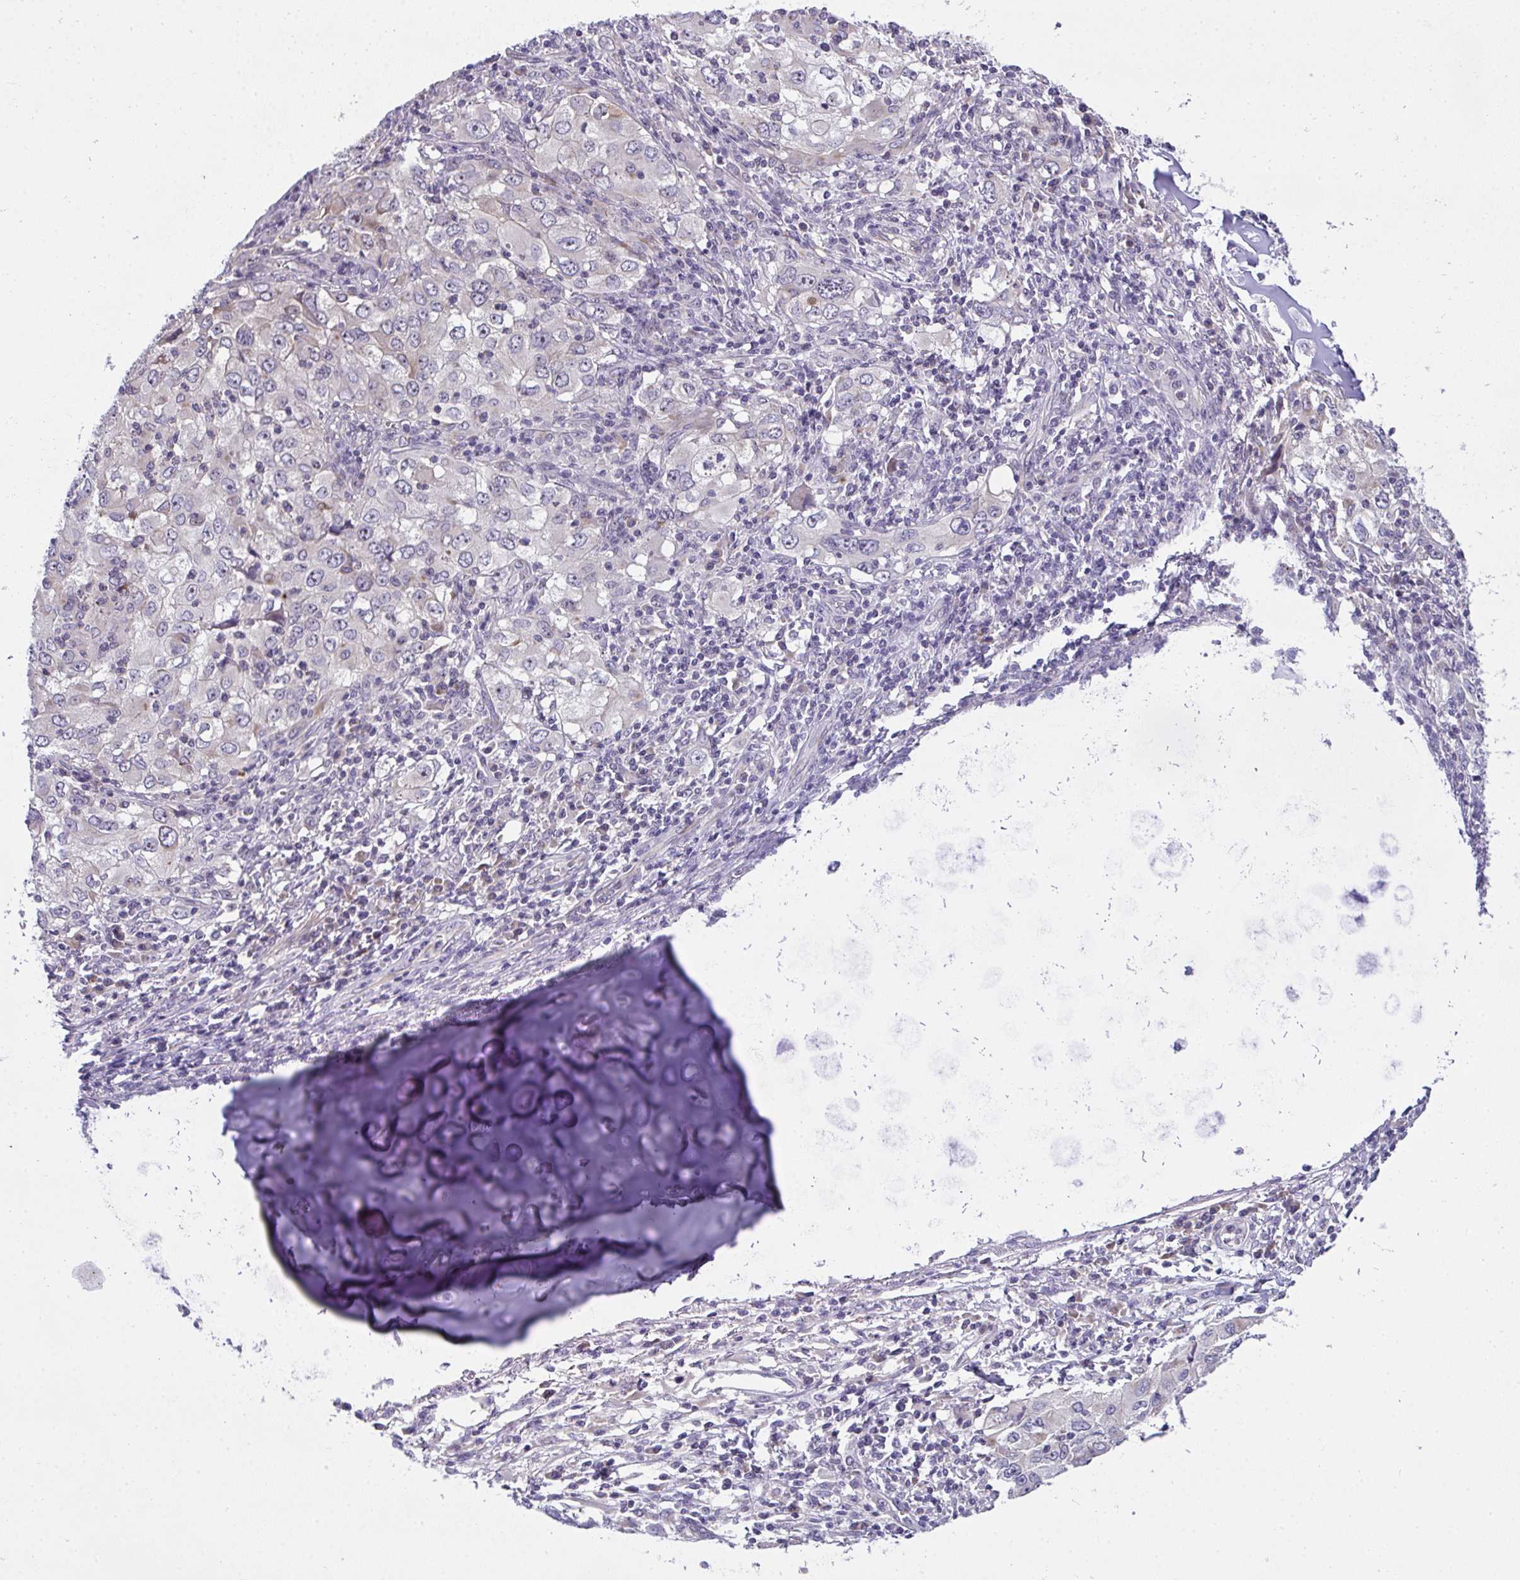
{"staining": {"intensity": "negative", "quantity": "none", "location": "none"}, "tissue": "lung cancer", "cell_type": "Tumor cells", "image_type": "cancer", "snomed": [{"axis": "morphology", "description": "Adenocarcinoma, NOS"}, {"axis": "morphology", "description": "Adenocarcinoma, metastatic, NOS"}, {"axis": "topography", "description": "Lymph node"}, {"axis": "topography", "description": "Lung"}], "caption": "An immunohistochemistry image of lung cancer (adenocarcinoma) is shown. There is no staining in tumor cells of lung cancer (adenocarcinoma).", "gene": "NT5C1A", "patient": {"sex": "female", "age": 42}}